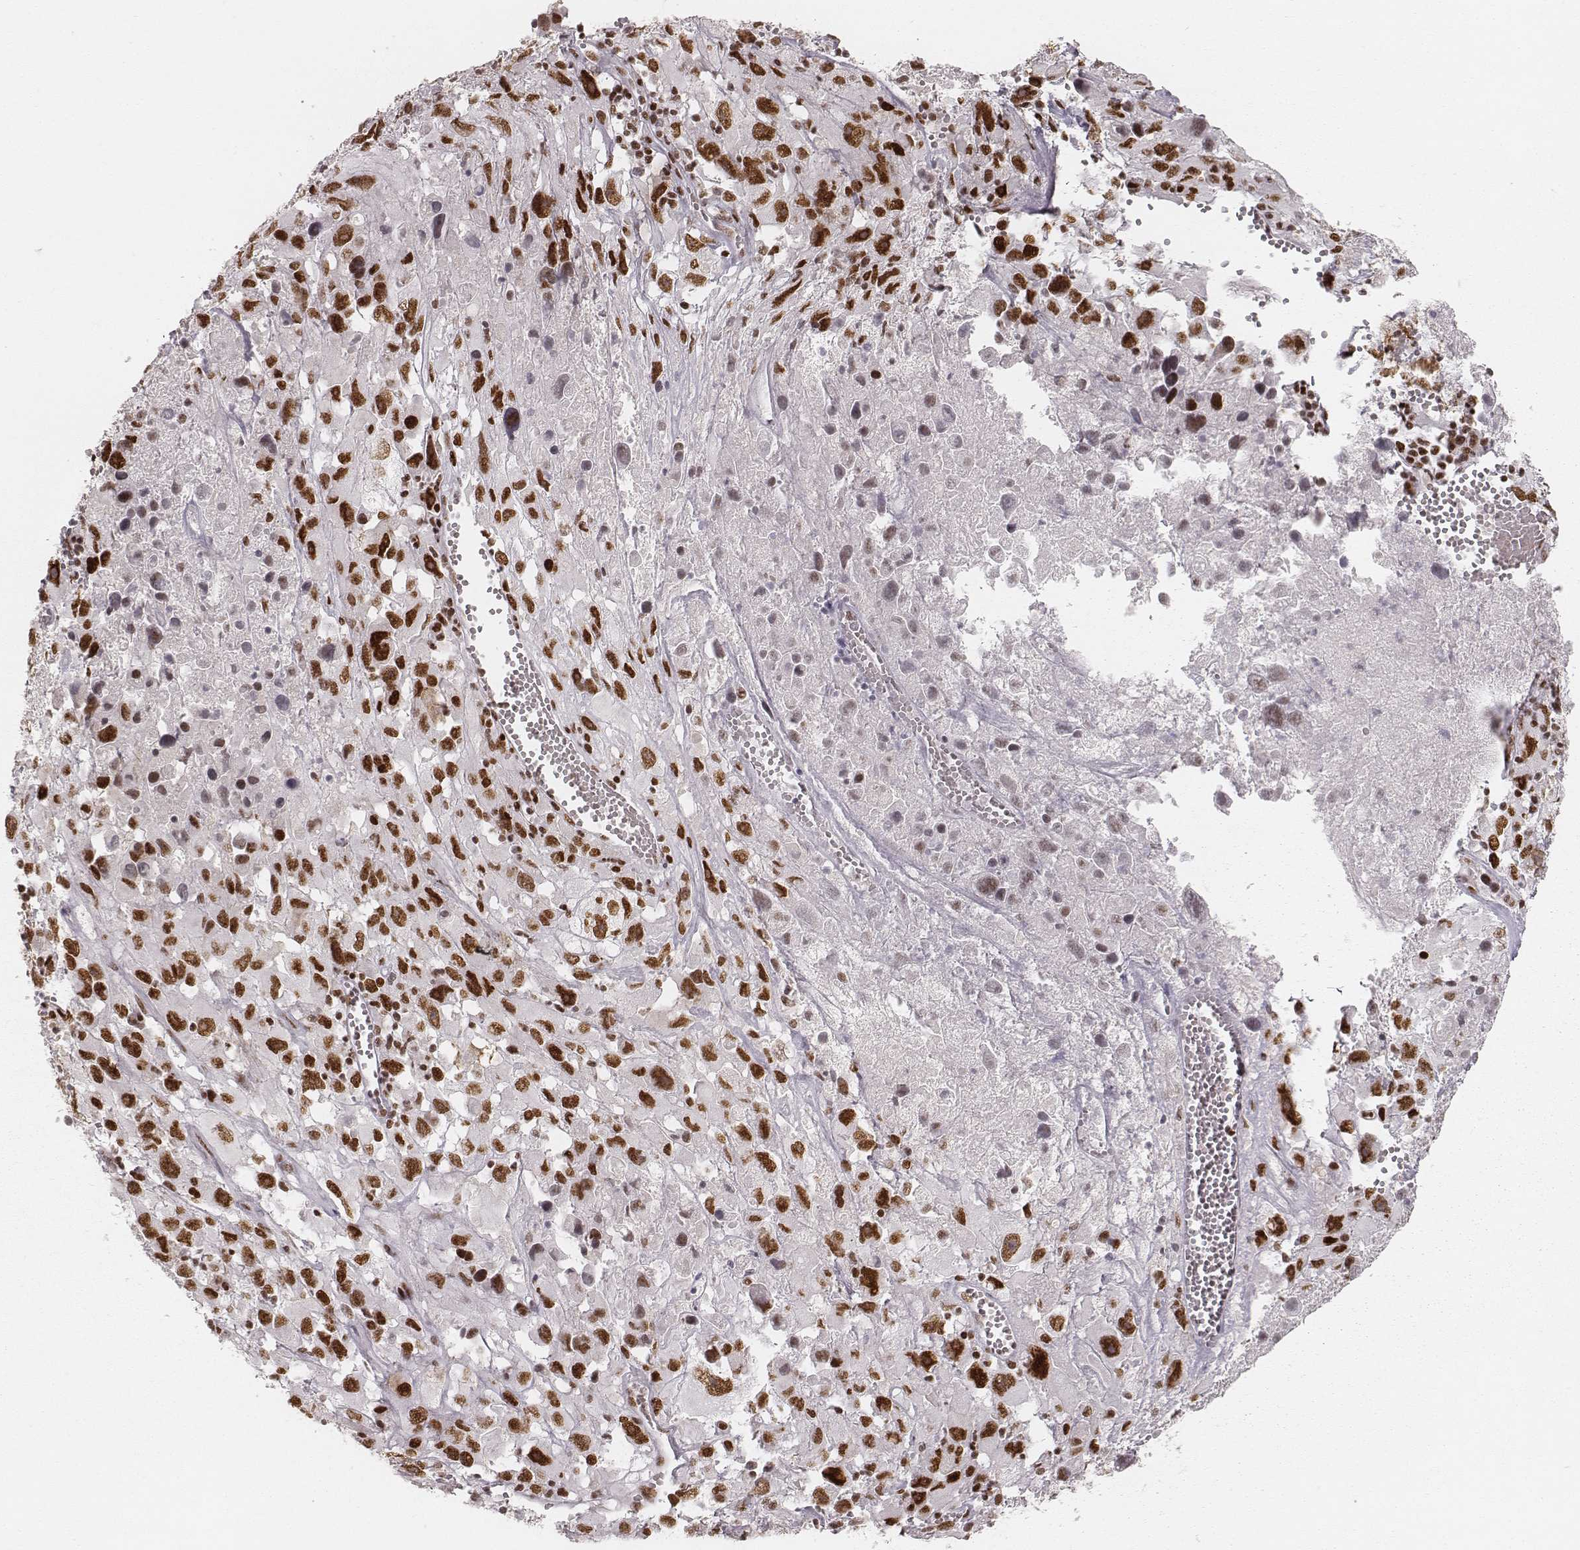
{"staining": {"intensity": "strong", "quantity": ">75%", "location": "nuclear"}, "tissue": "melanoma", "cell_type": "Tumor cells", "image_type": "cancer", "snomed": [{"axis": "morphology", "description": "Malignant melanoma, Metastatic site"}, {"axis": "topography", "description": "Lymph node"}], "caption": "DAB (3,3'-diaminobenzidine) immunohistochemical staining of malignant melanoma (metastatic site) reveals strong nuclear protein positivity in about >75% of tumor cells.", "gene": "HNRNPC", "patient": {"sex": "male", "age": 50}}